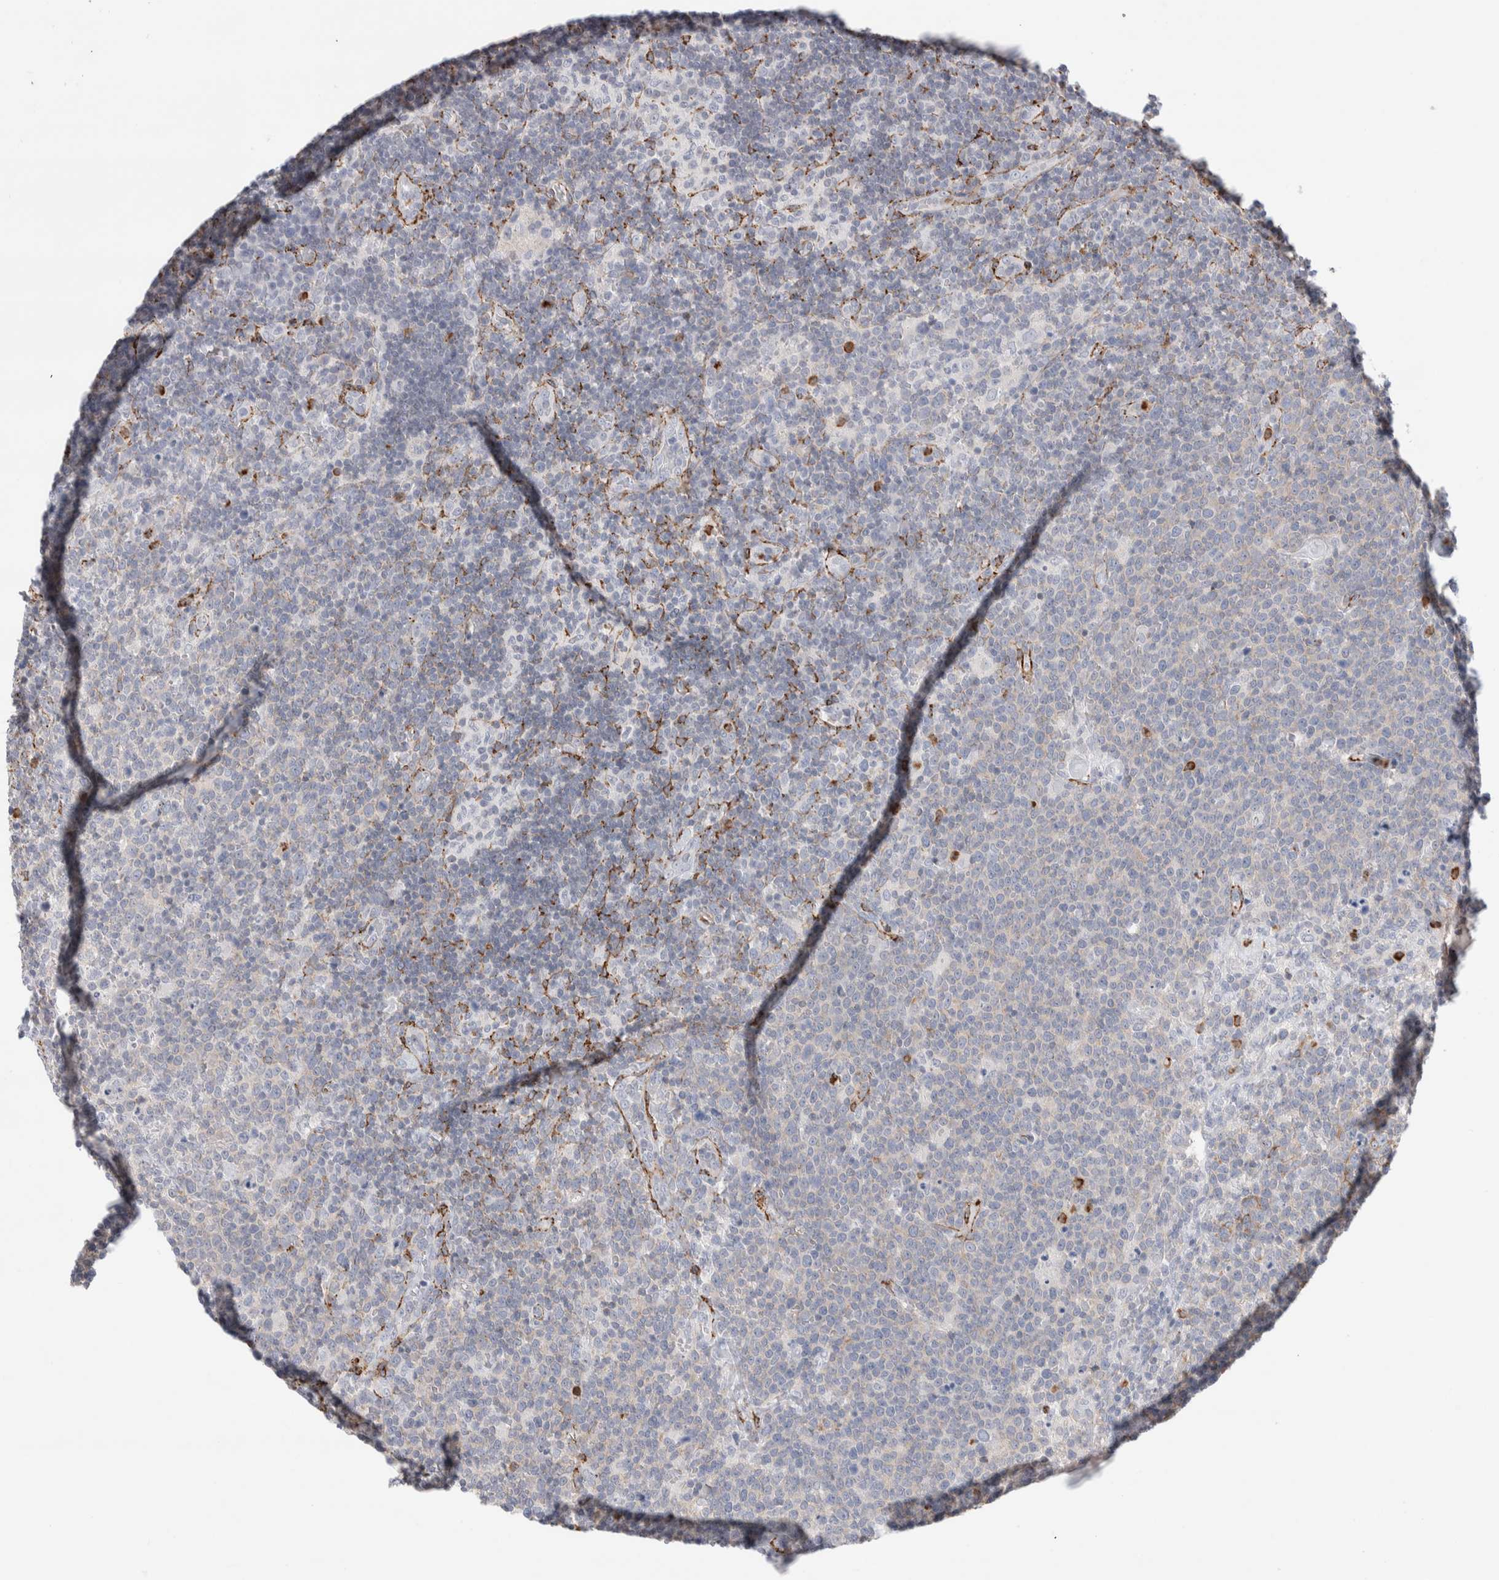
{"staining": {"intensity": "negative", "quantity": "none", "location": "none"}, "tissue": "lymphoma", "cell_type": "Tumor cells", "image_type": "cancer", "snomed": [{"axis": "morphology", "description": "Malignant lymphoma, non-Hodgkin's type, High grade"}, {"axis": "topography", "description": "Lymph node"}], "caption": "Tumor cells are negative for protein expression in human lymphoma.", "gene": "SEPTIN4", "patient": {"sex": "male", "age": 61}}